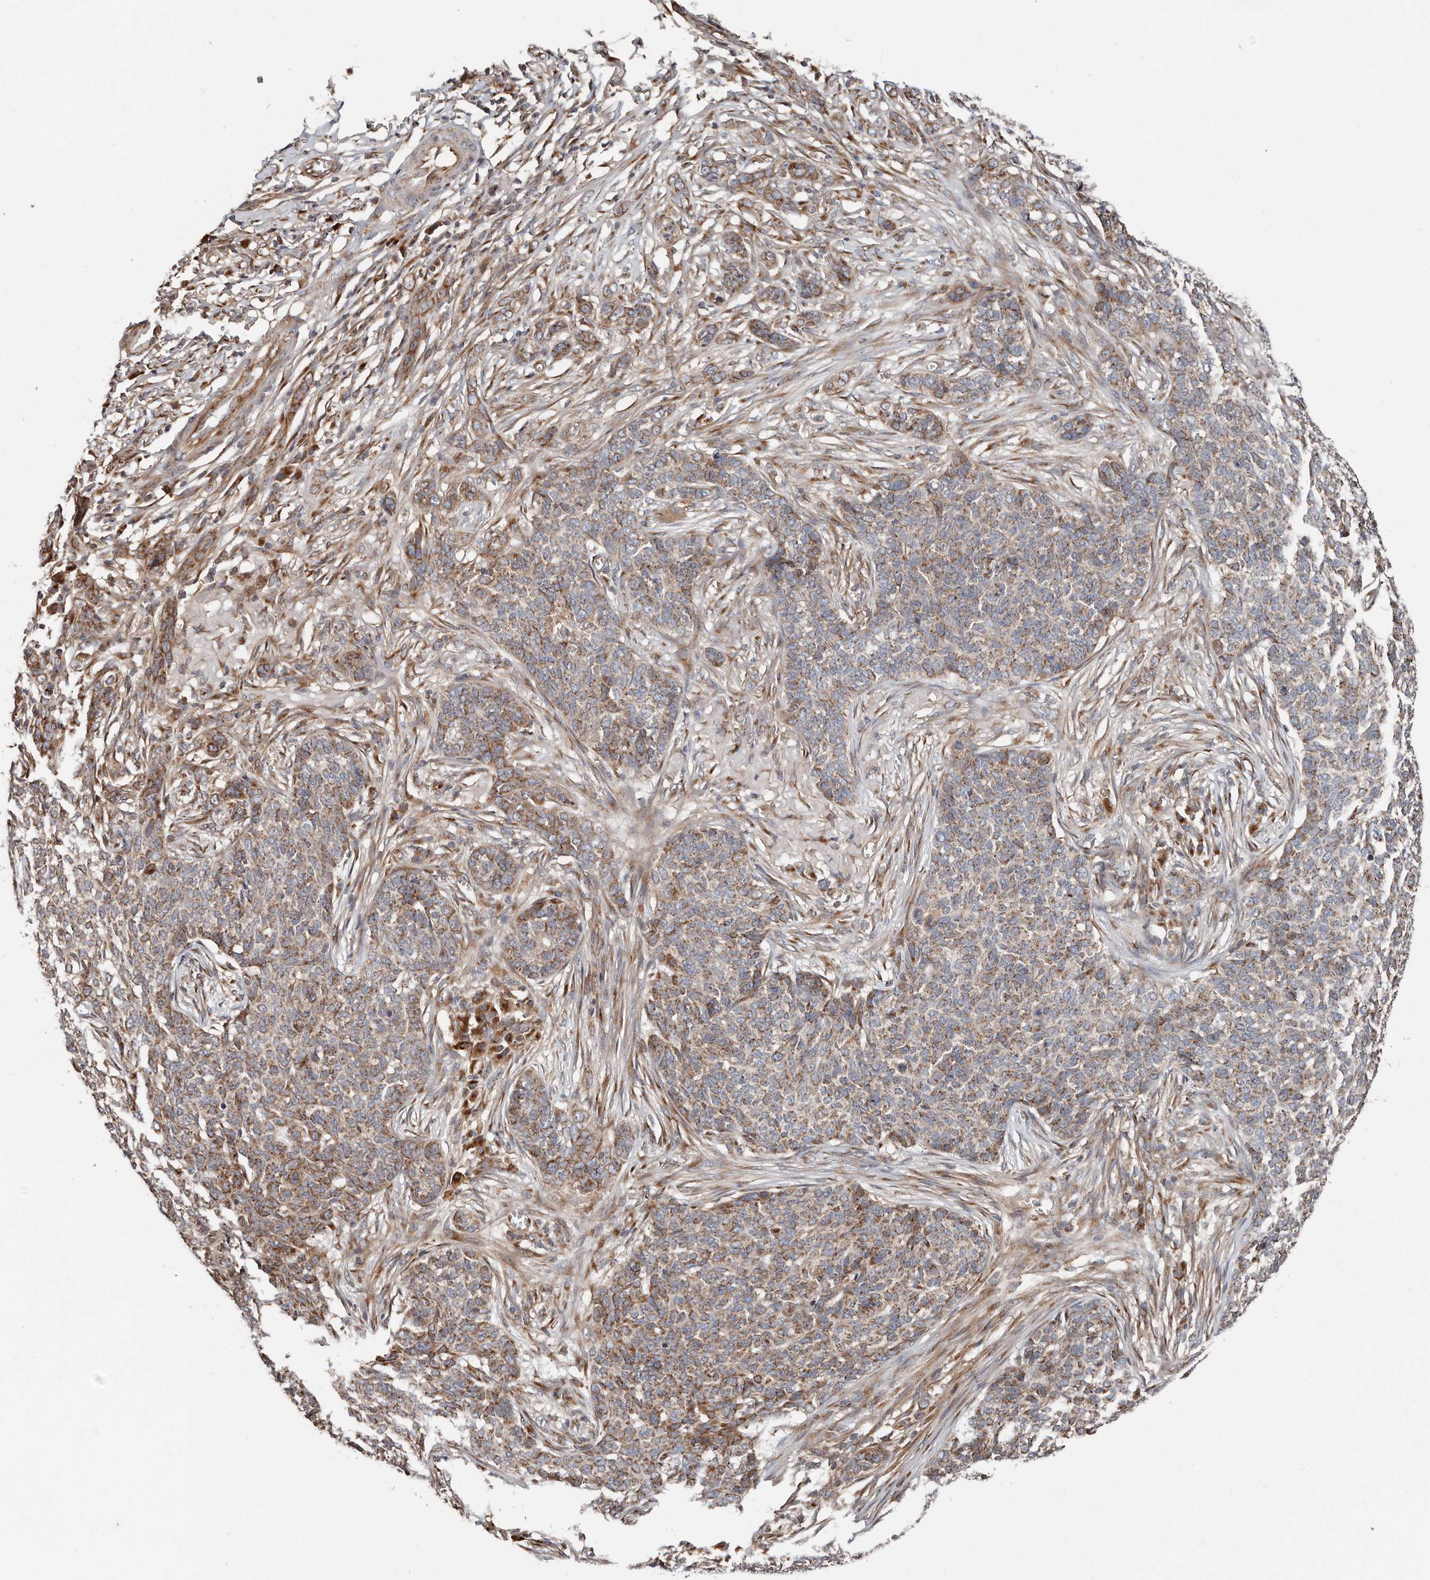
{"staining": {"intensity": "moderate", "quantity": ">75%", "location": "cytoplasmic/membranous"}, "tissue": "skin cancer", "cell_type": "Tumor cells", "image_type": "cancer", "snomed": [{"axis": "morphology", "description": "Basal cell carcinoma"}, {"axis": "topography", "description": "Skin"}], "caption": "Protein staining displays moderate cytoplasmic/membranous expression in approximately >75% of tumor cells in skin cancer.", "gene": "COG1", "patient": {"sex": "male", "age": 85}}